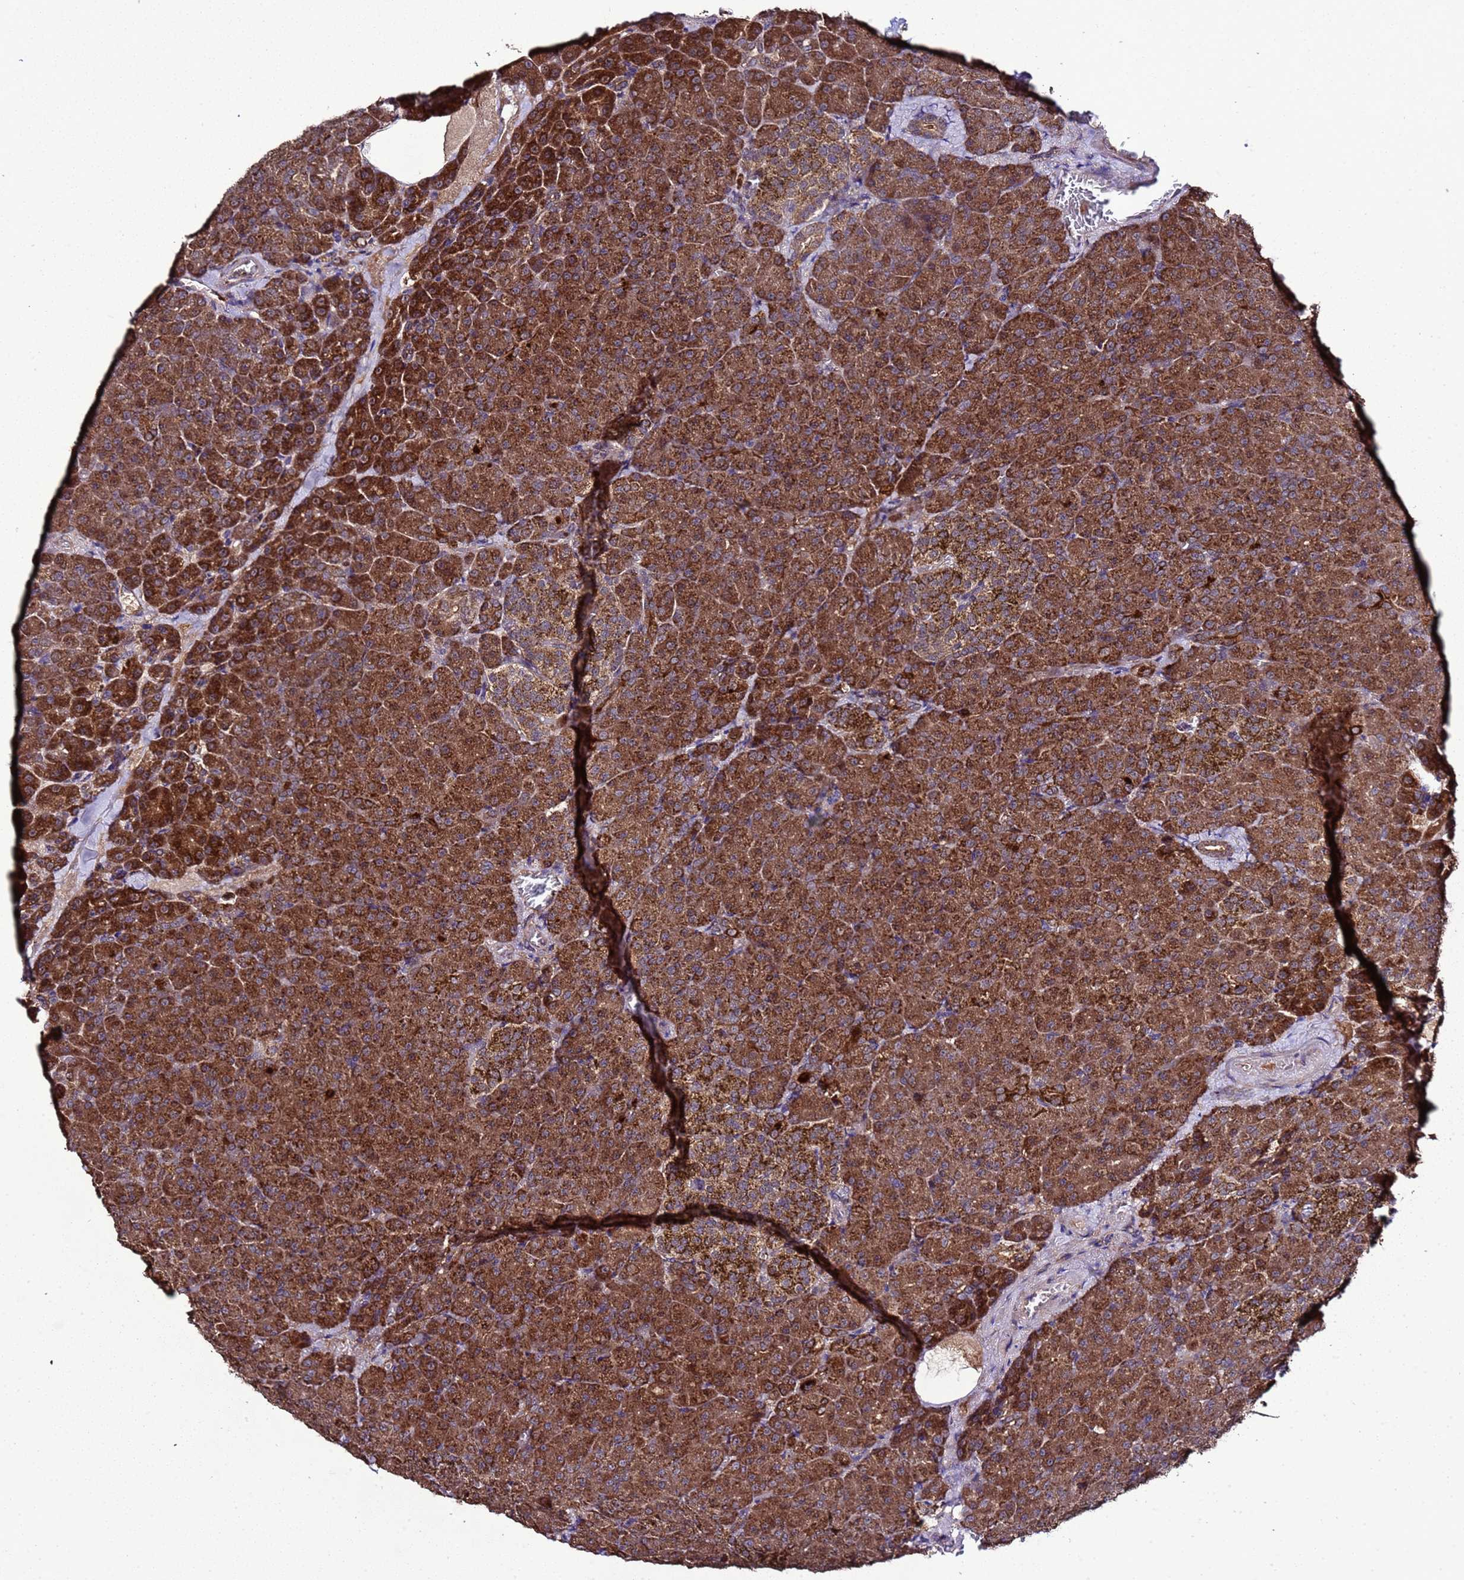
{"staining": {"intensity": "strong", "quantity": ">75%", "location": "cytoplasmic/membranous"}, "tissue": "pancreas", "cell_type": "Exocrine glandular cells", "image_type": "normal", "snomed": [{"axis": "morphology", "description": "Normal tissue, NOS"}, {"axis": "topography", "description": "Pancreas"}], "caption": "This micrograph shows IHC staining of normal pancreas, with high strong cytoplasmic/membranous expression in about >75% of exocrine glandular cells.", "gene": "HSPBAP1", "patient": {"sex": "female", "age": 74}}